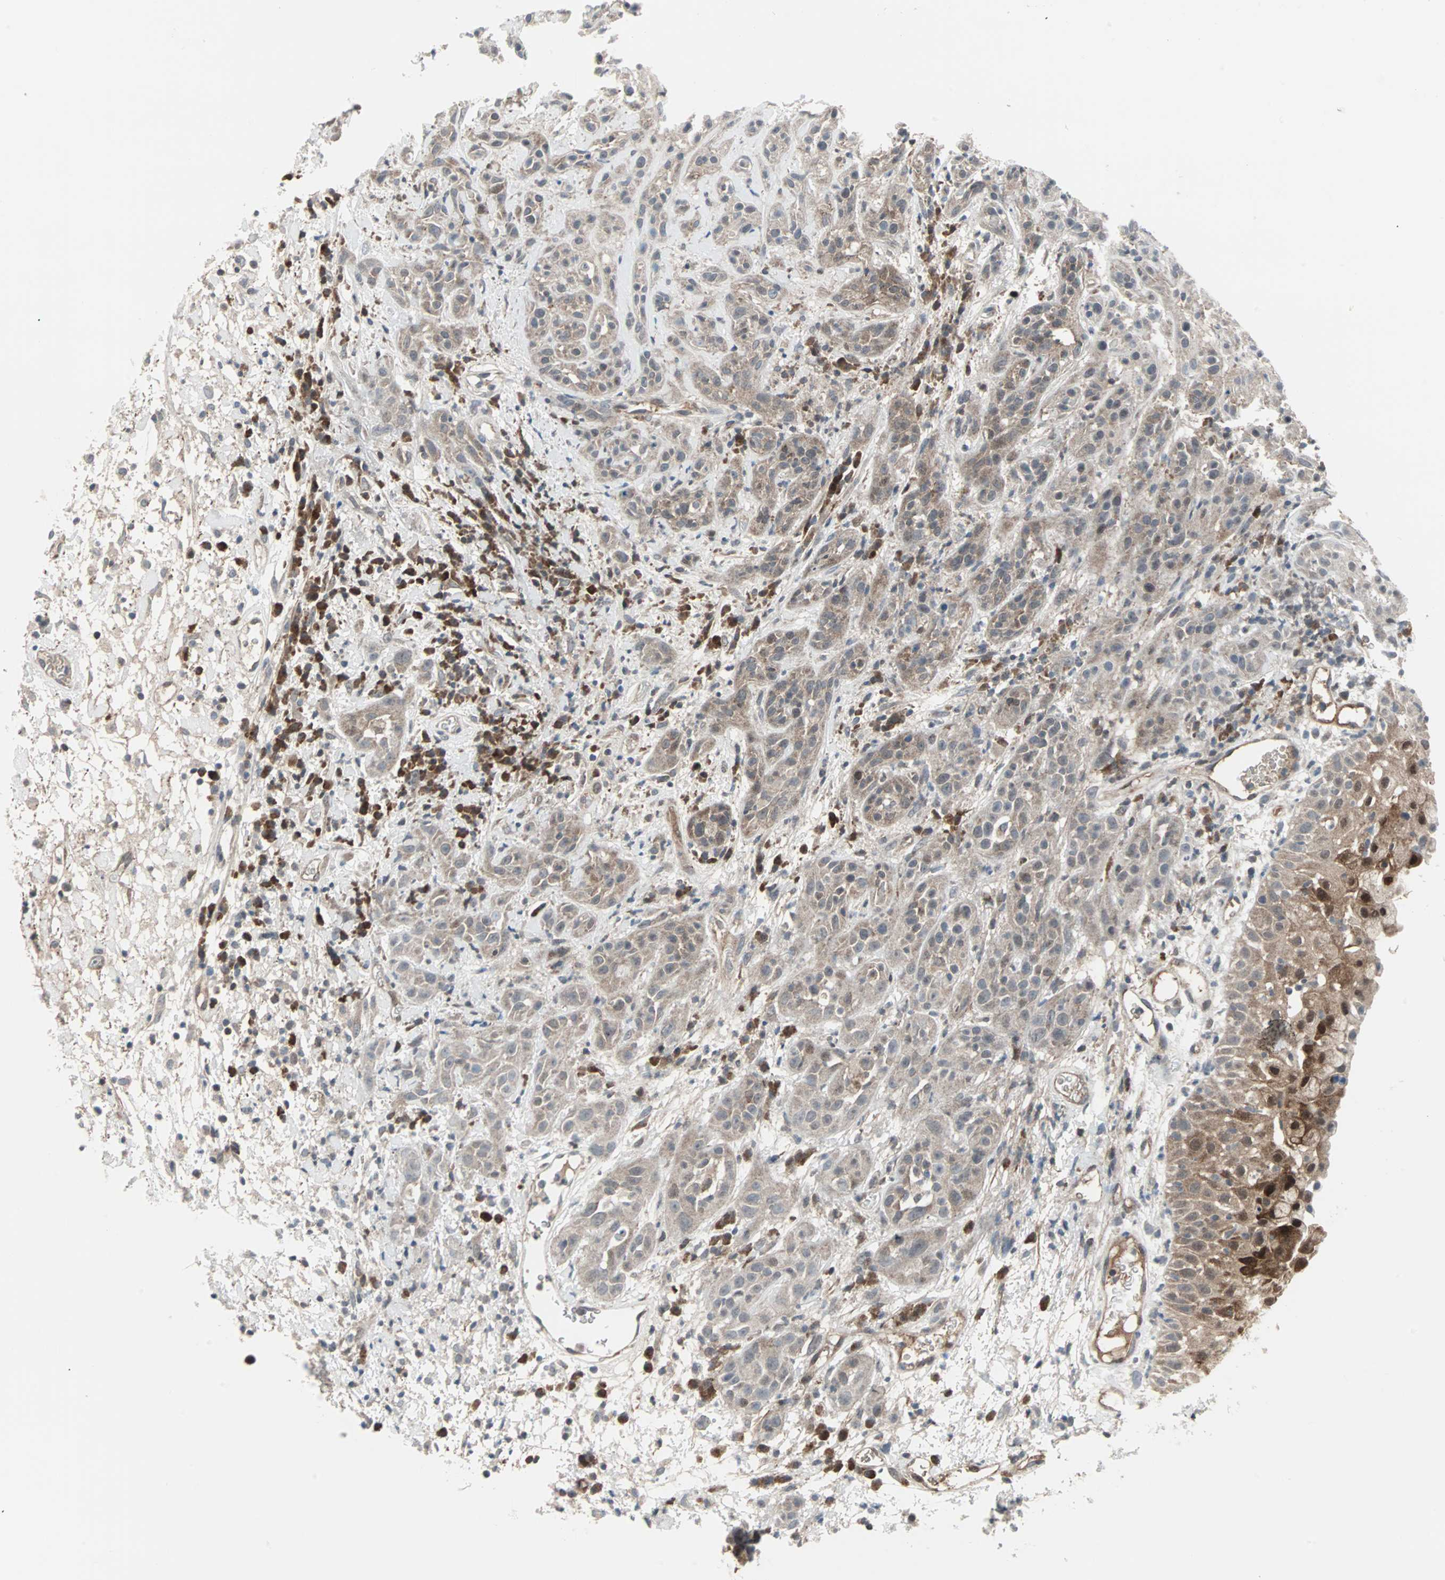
{"staining": {"intensity": "weak", "quantity": ">75%", "location": "cytoplasmic/membranous,nuclear"}, "tissue": "head and neck cancer", "cell_type": "Tumor cells", "image_type": "cancer", "snomed": [{"axis": "morphology", "description": "Squamous cell carcinoma, NOS"}, {"axis": "topography", "description": "Head-Neck"}], "caption": "Tumor cells demonstrate weak cytoplasmic/membranous and nuclear positivity in approximately >75% of cells in squamous cell carcinoma (head and neck). (DAB (3,3'-diaminobenzidine) IHC, brown staining for protein, blue staining for nuclei).", "gene": "CASP3", "patient": {"sex": "male", "age": 62}}